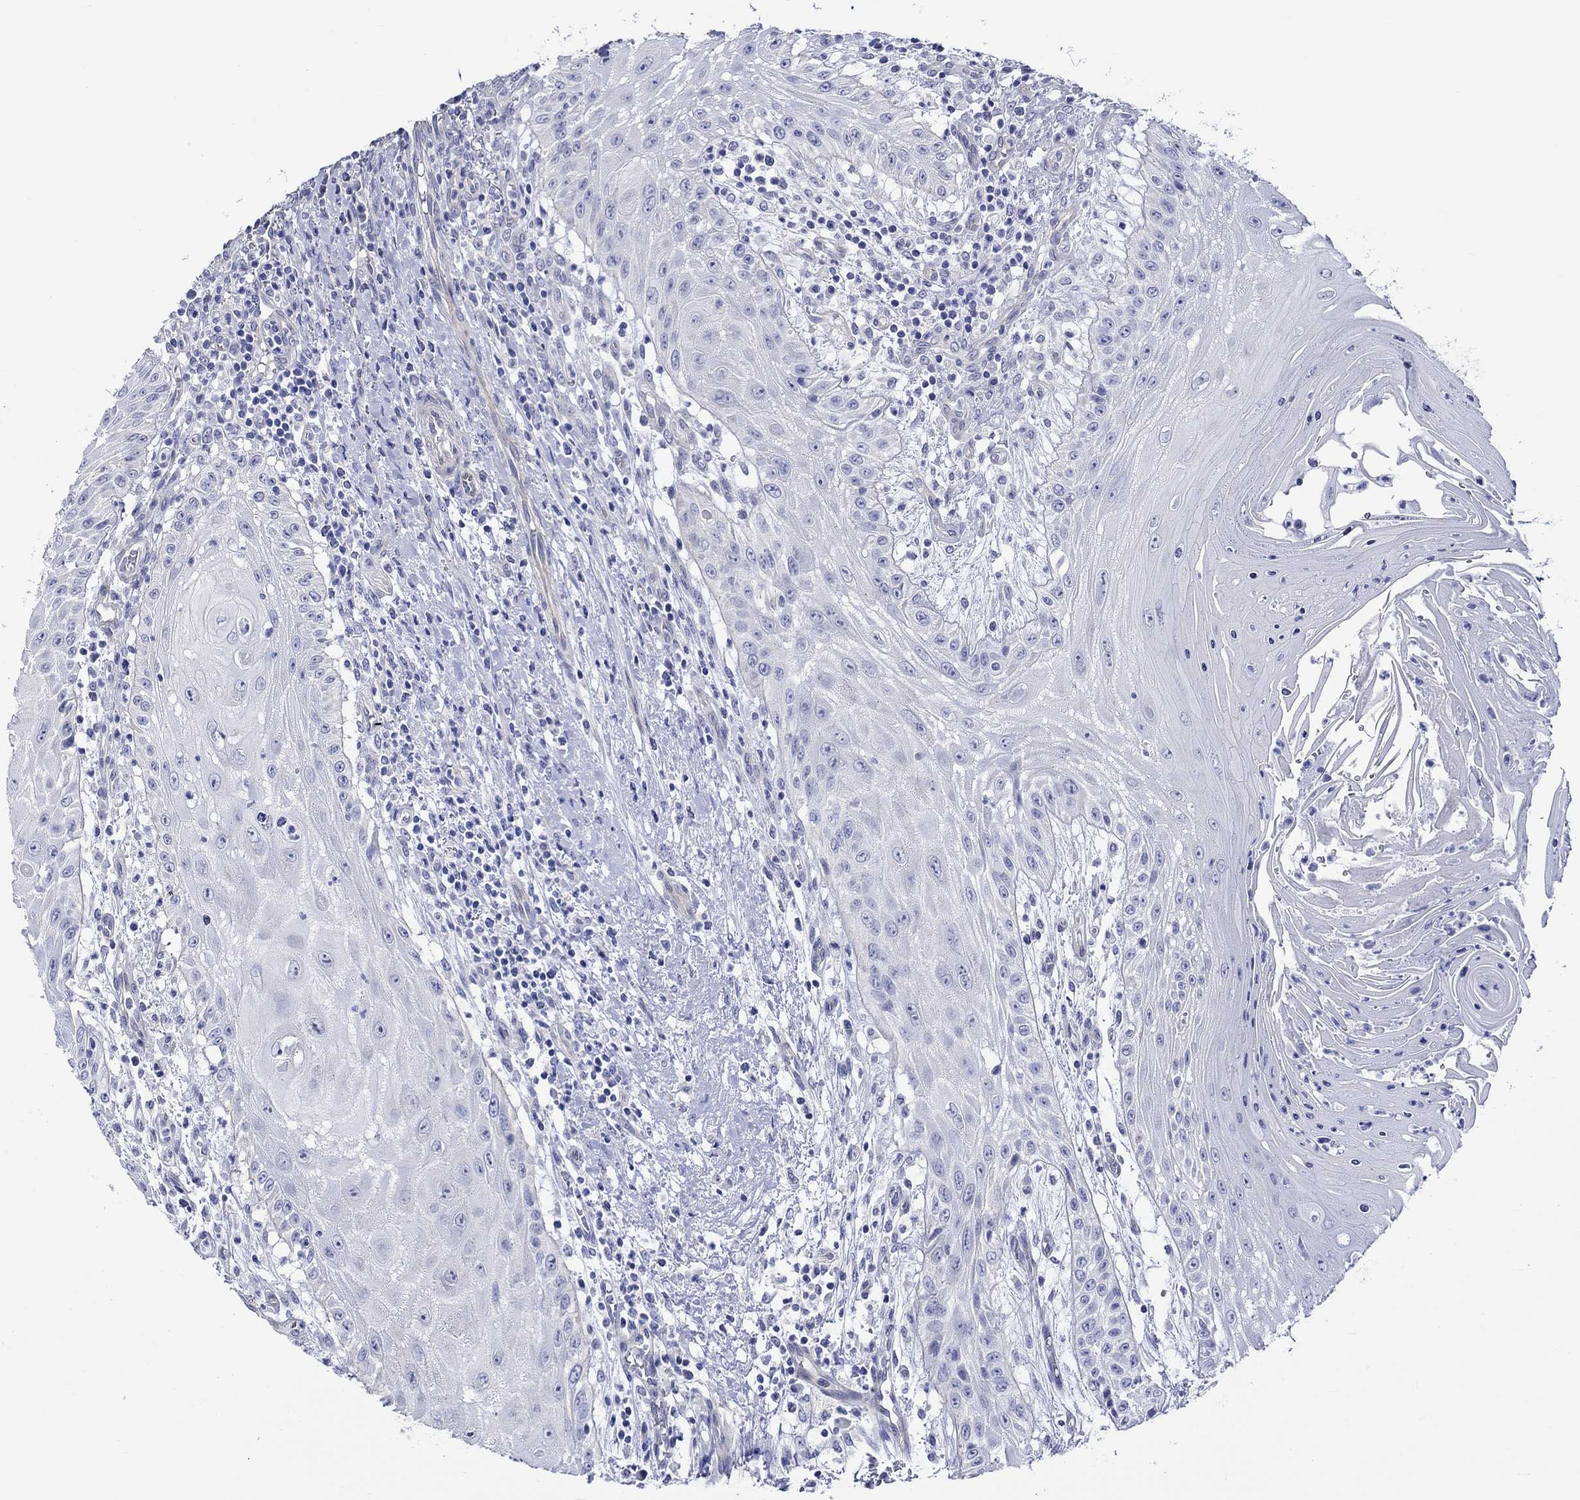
{"staining": {"intensity": "negative", "quantity": "none", "location": "none"}, "tissue": "head and neck cancer", "cell_type": "Tumor cells", "image_type": "cancer", "snomed": [{"axis": "morphology", "description": "Squamous cell carcinoma, NOS"}, {"axis": "topography", "description": "Oral tissue"}, {"axis": "topography", "description": "Head-Neck"}], "caption": "This histopathology image is of squamous cell carcinoma (head and neck) stained with immunohistochemistry (IHC) to label a protein in brown with the nuclei are counter-stained blue. There is no expression in tumor cells.", "gene": "HARBI1", "patient": {"sex": "male", "age": 58}}